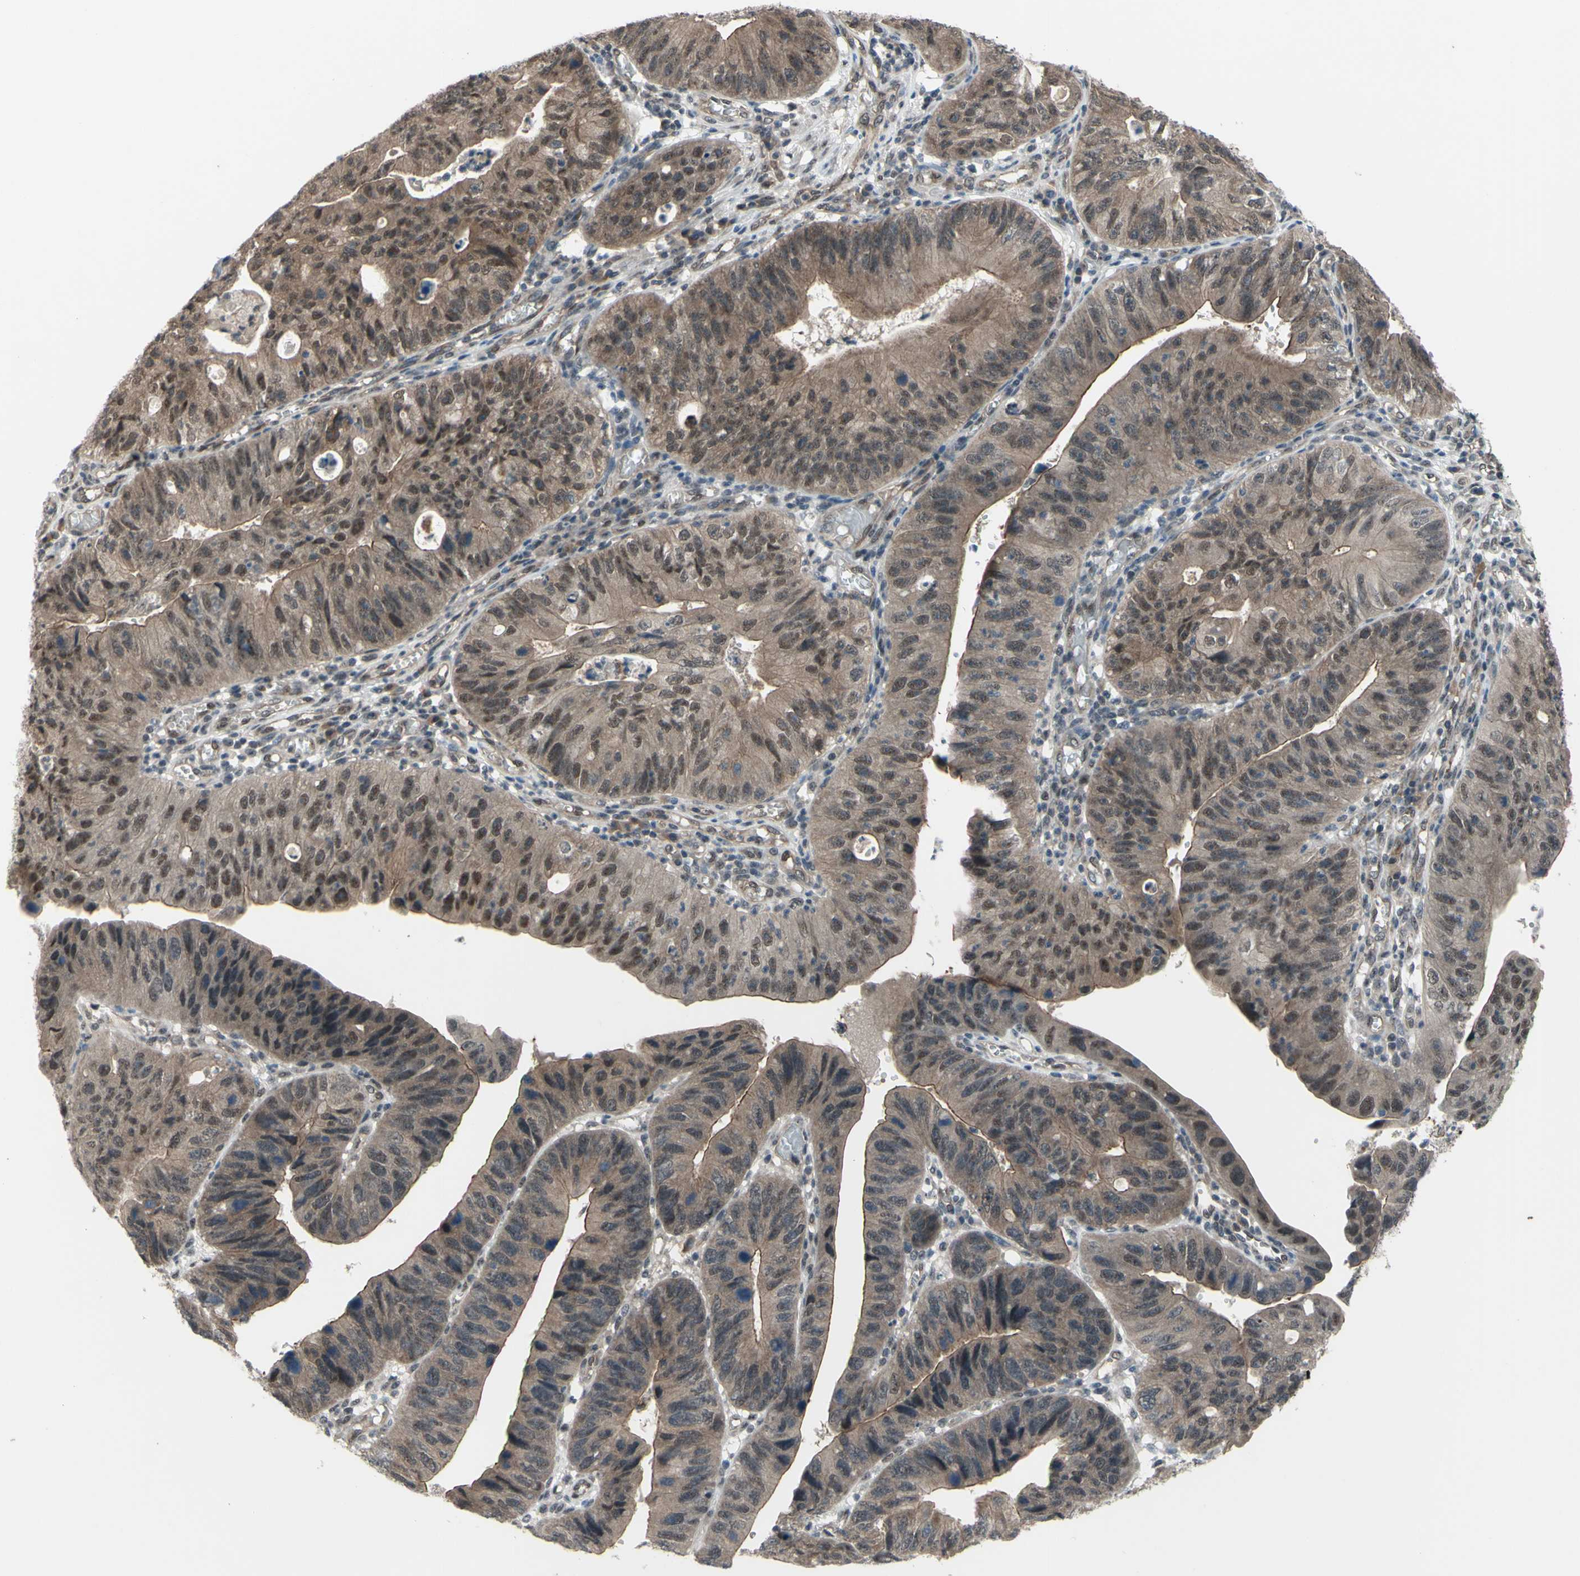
{"staining": {"intensity": "moderate", "quantity": "25%-75%", "location": "cytoplasmic/membranous,nuclear"}, "tissue": "stomach cancer", "cell_type": "Tumor cells", "image_type": "cancer", "snomed": [{"axis": "morphology", "description": "Adenocarcinoma, NOS"}, {"axis": "topography", "description": "Stomach"}], "caption": "Human stomach adenocarcinoma stained with a protein marker reveals moderate staining in tumor cells.", "gene": "TRDMT1", "patient": {"sex": "male", "age": 59}}